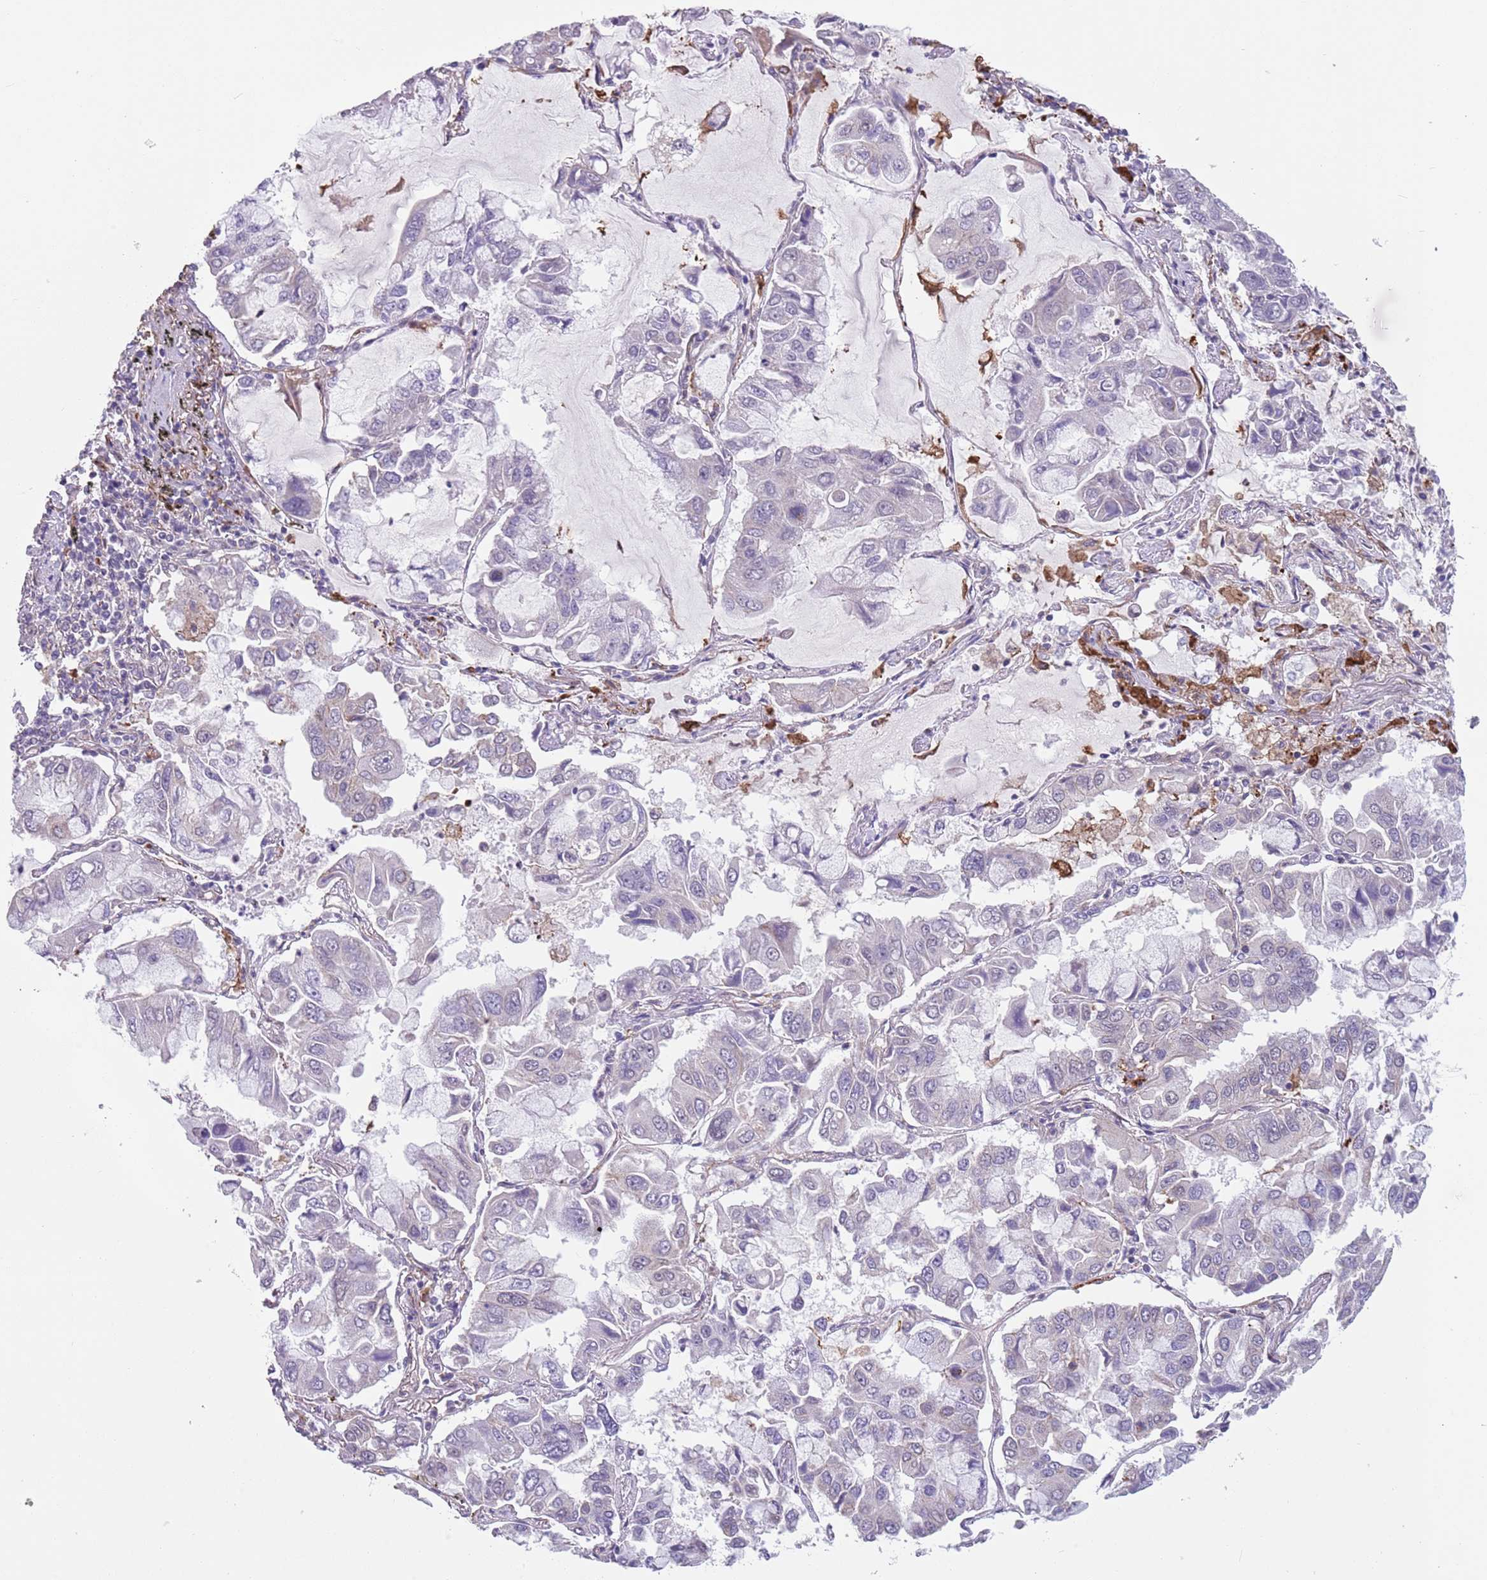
{"staining": {"intensity": "negative", "quantity": "none", "location": "none"}, "tissue": "lung cancer", "cell_type": "Tumor cells", "image_type": "cancer", "snomed": [{"axis": "morphology", "description": "Adenocarcinoma, NOS"}, {"axis": "topography", "description": "Lung"}], "caption": "Tumor cells show no significant expression in adenocarcinoma (lung).", "gene": "CREBZF", "patient": {"sex": "male", "age": 64}}